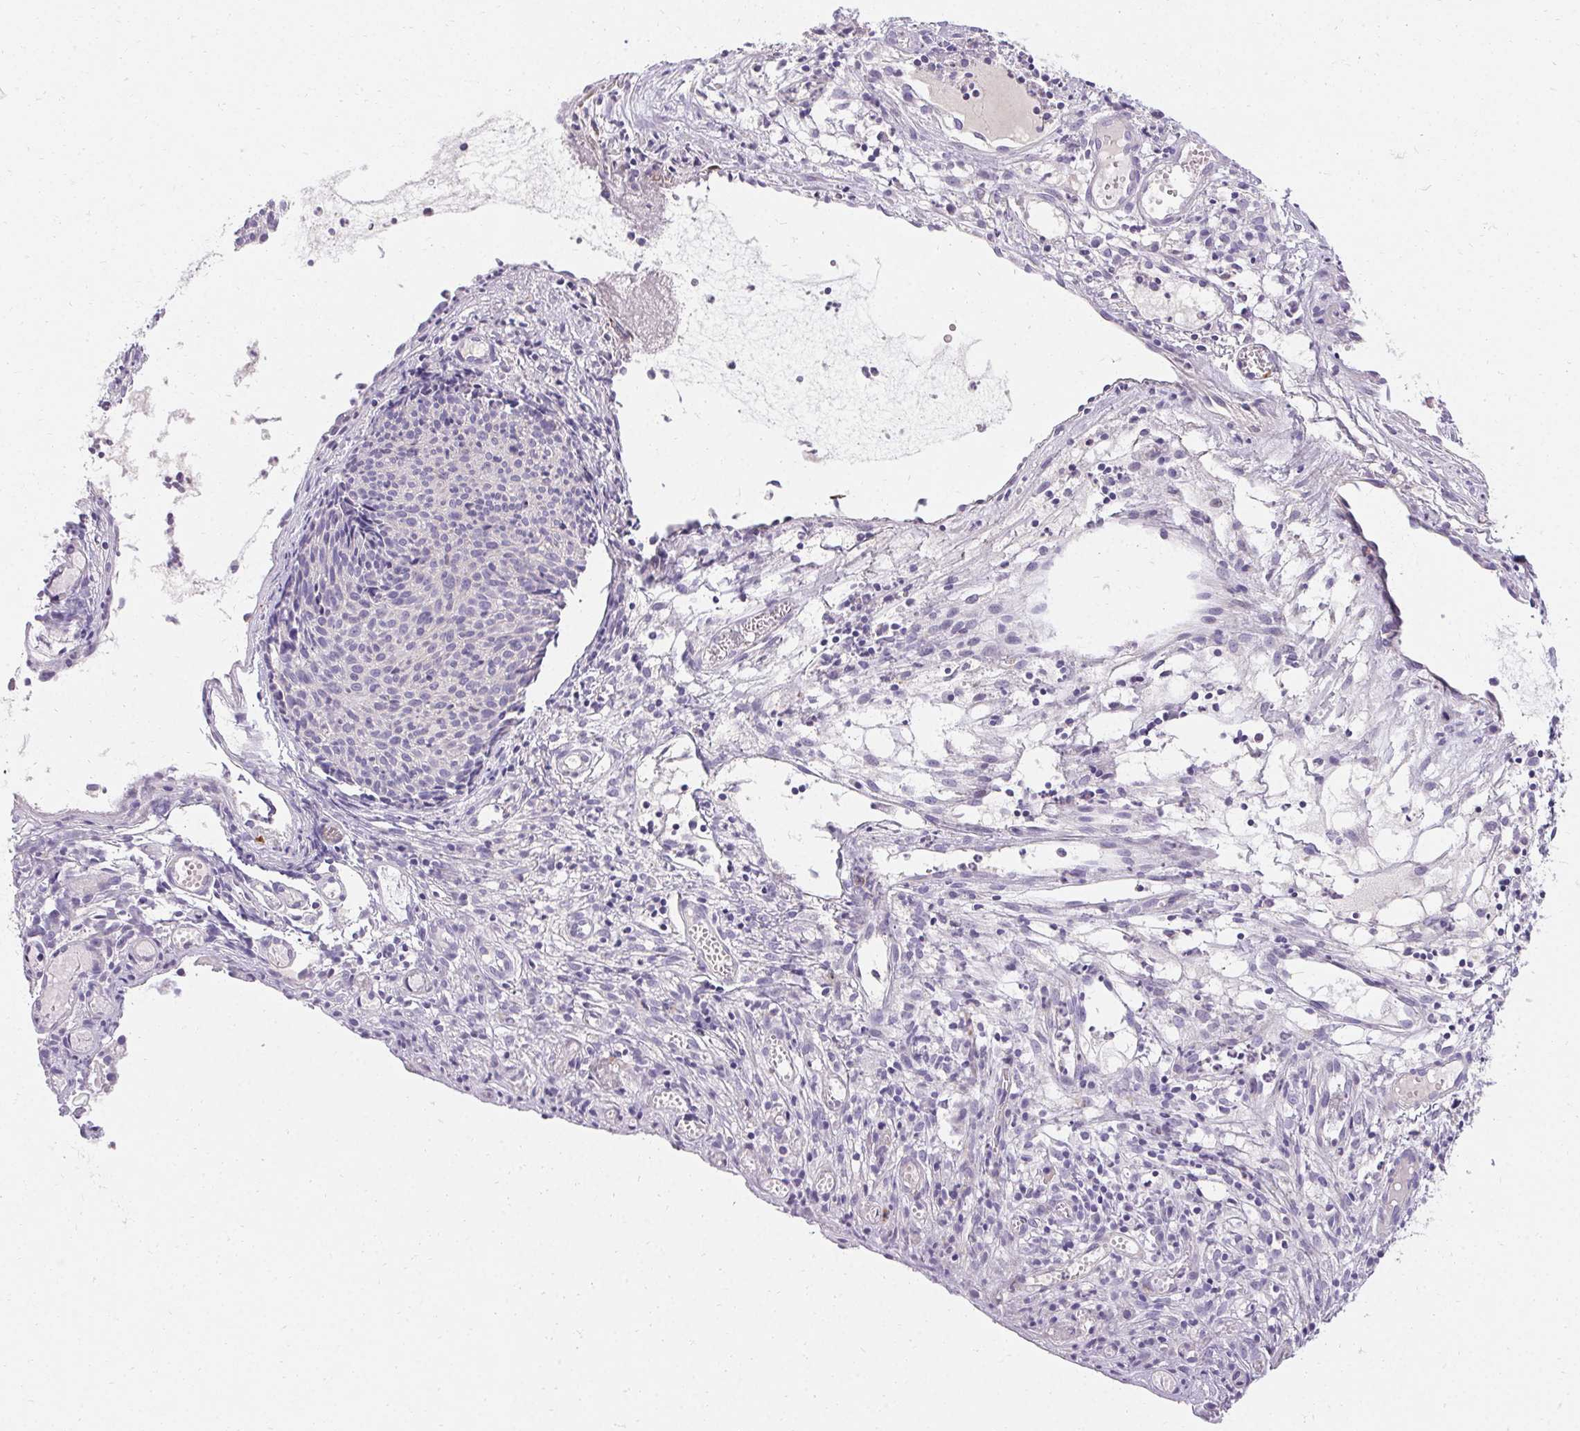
{"staining": {"intensity": "negative", "quantity": "none", "location": "none"}, "tissue": "cervical cancer", "cell_type": "Tumor cells", "image_type": "cancer", "snomed": [{"axis": "morphology", "description": "Squamous cell carcinoma, NOS"}, {"axis": "topography", "description": "Cervix"}], "caption": "Tumor cells show no significant positivity in cervical cancer.", "gene": "TRIP13", "patient": {"sex": "female", "age": 30}}